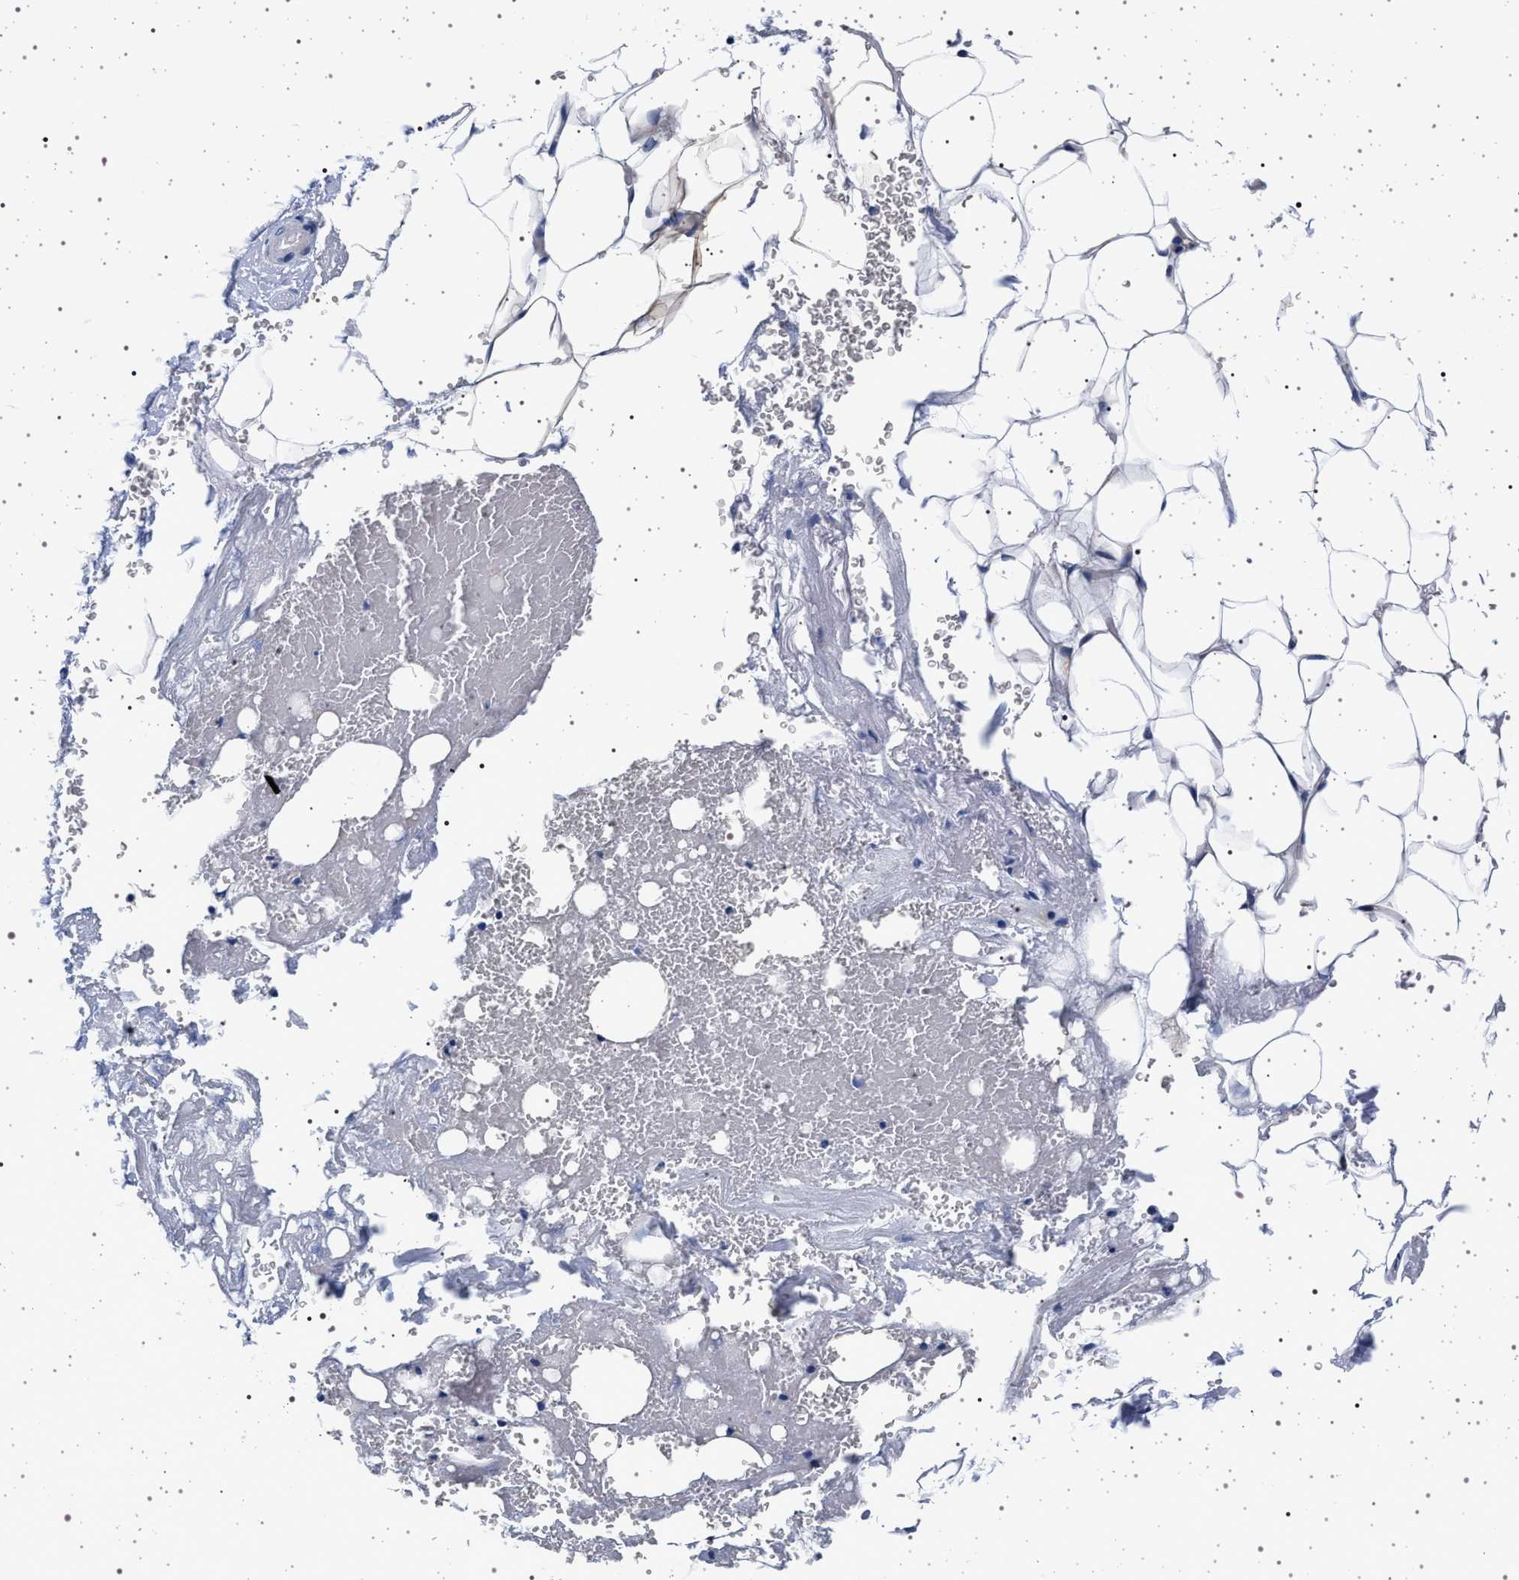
{"staining": {"intensity": "negative", "quantity": "none", "location": "none"}, "tissue": "adipose tissue", "cell_type": "Adipocytes", "image_type": "normal", "snomed": [{"axis": "morphology", "description": "Normal tissue, NOS"}, {"axis": "topography", "description": "Peripheral nerve tissue"}], "caption": "Immunohistochemical staining of unremarkable adipose tissue shows no significant staining in adipocytes.", "gene": "SLC9A1", "patient": {"sex": "male", "age": 70}}